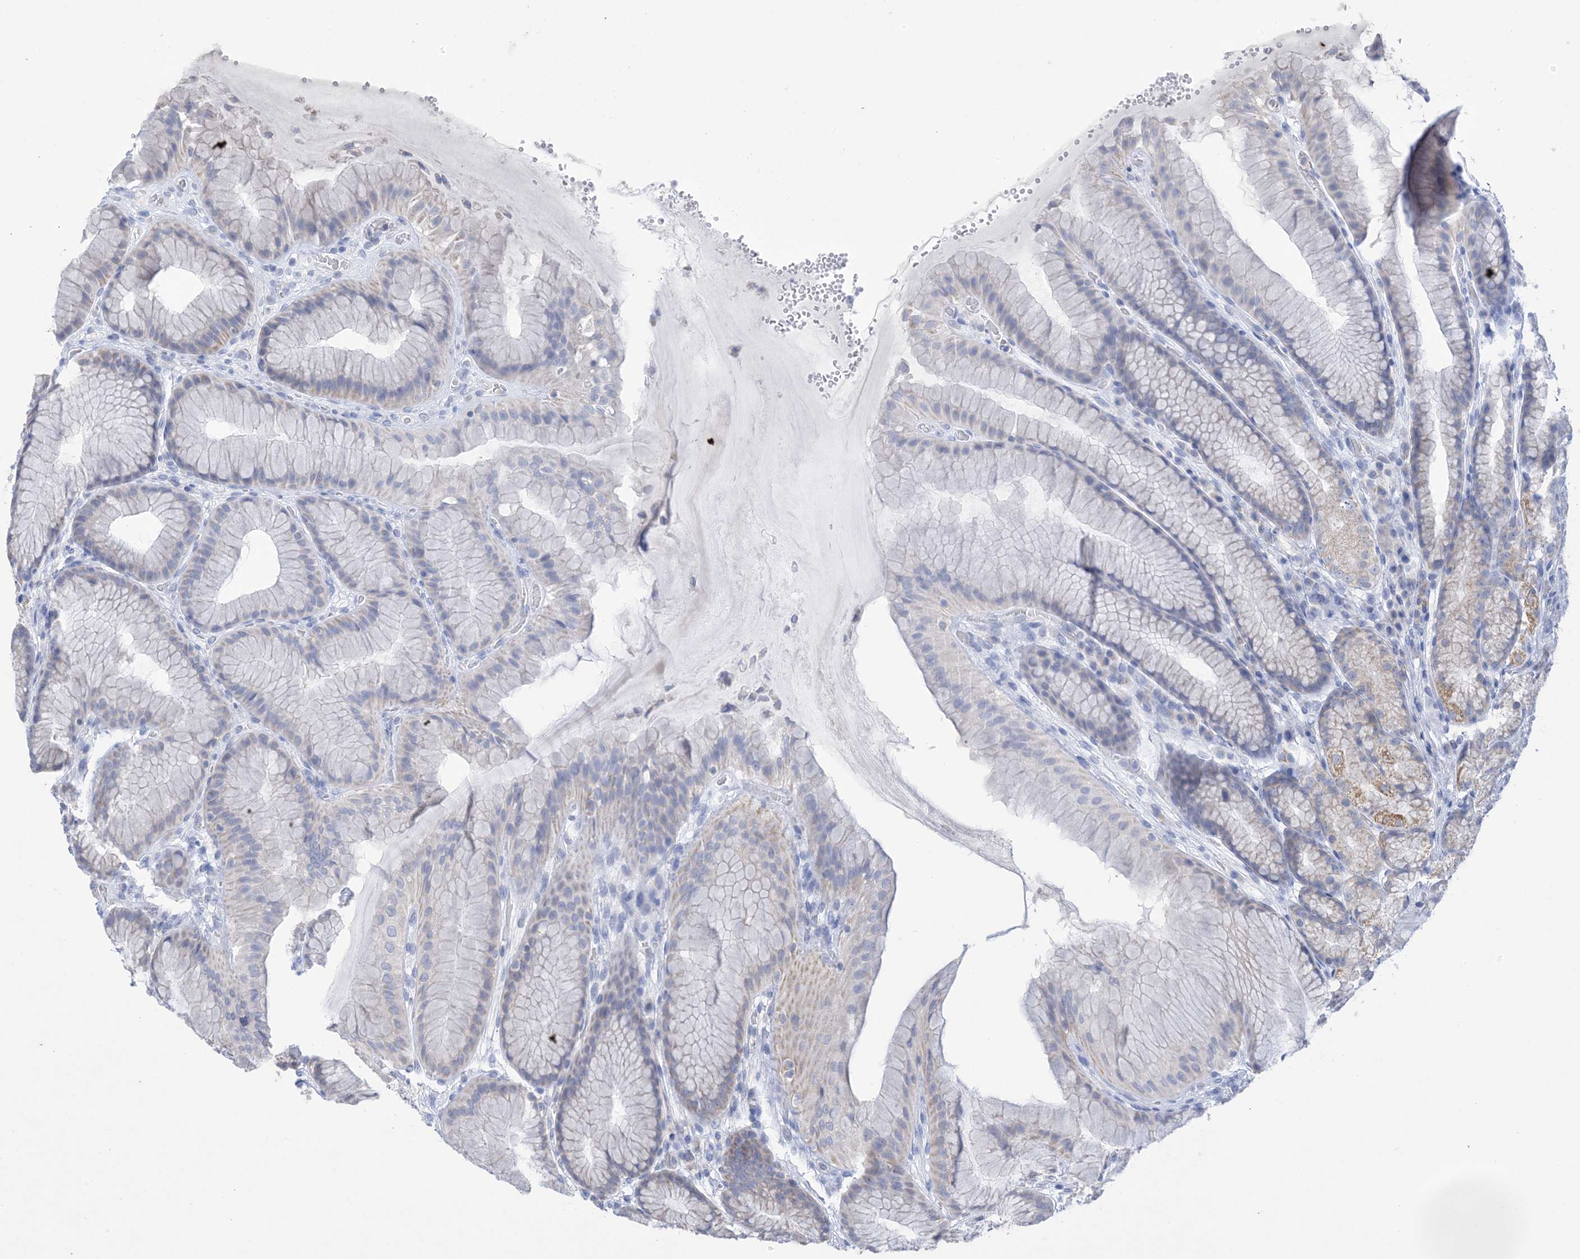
{"staining": {"intensity": "moderate", "quantity": "<25%", "location": "cytoplasmic/membranous"}, "tissue": "stomach", "cell_type": "Glandular cells", "image_type": "normal", "snomed": [{"axis": "morphology", "description": "Normal tissue, NOS"}, {"axis": "topography", "description": "Stomach"}], "caption": "IHC photomicrograph of benign stomach: stomach stained using IHC shows low levels of moderate protein expression localized specifically in the cytoplasmic/membranous of glandular cells, appearing as a cytoplasmic/membranous brown color.", "gene": "CLEC16A", "patient": {"sex": "male", "age": 57}}